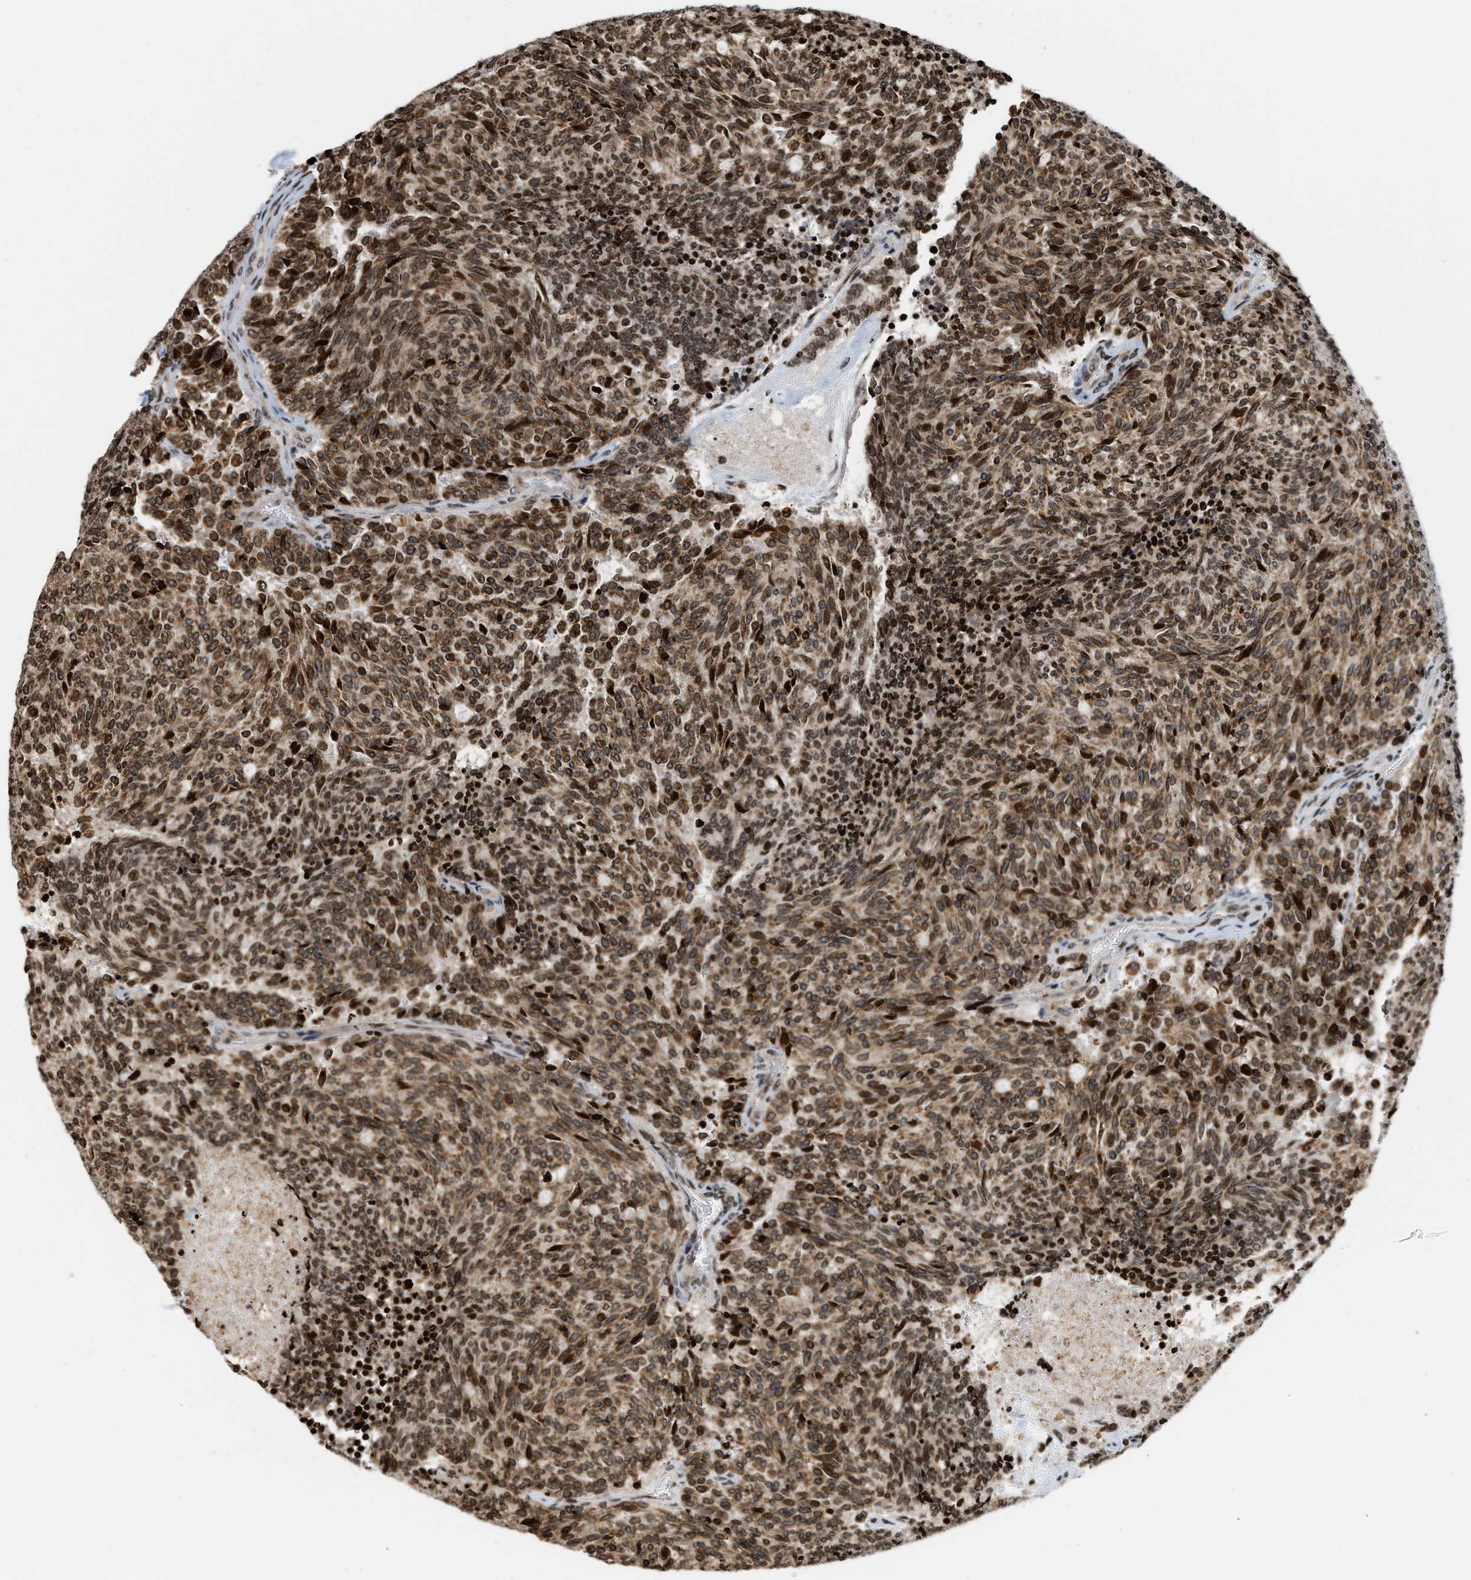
{"staining": {"intensity": "moderate", "quantity": ">75%", "location": "cytoplasmic/membranous"}, "tissue": "carcinoid", "cell_type": "Tumor cells", "image_type": "cancer", "snomed": [{"axis": "morphology", "description": "Carcinoid, malignant, NOS"}, {"axis": "topography", "description": "Pancreas"}], "caption": "Protein staining of malignant carcinoid tissue reveals moderate cytoplasmic/membranous expression in about >75% of tumor cells. (Brightfield microscopy of DAB IHC at high magnification).", "gene": "PDZD2", "patient": {"sex": "female", "age": 54}}